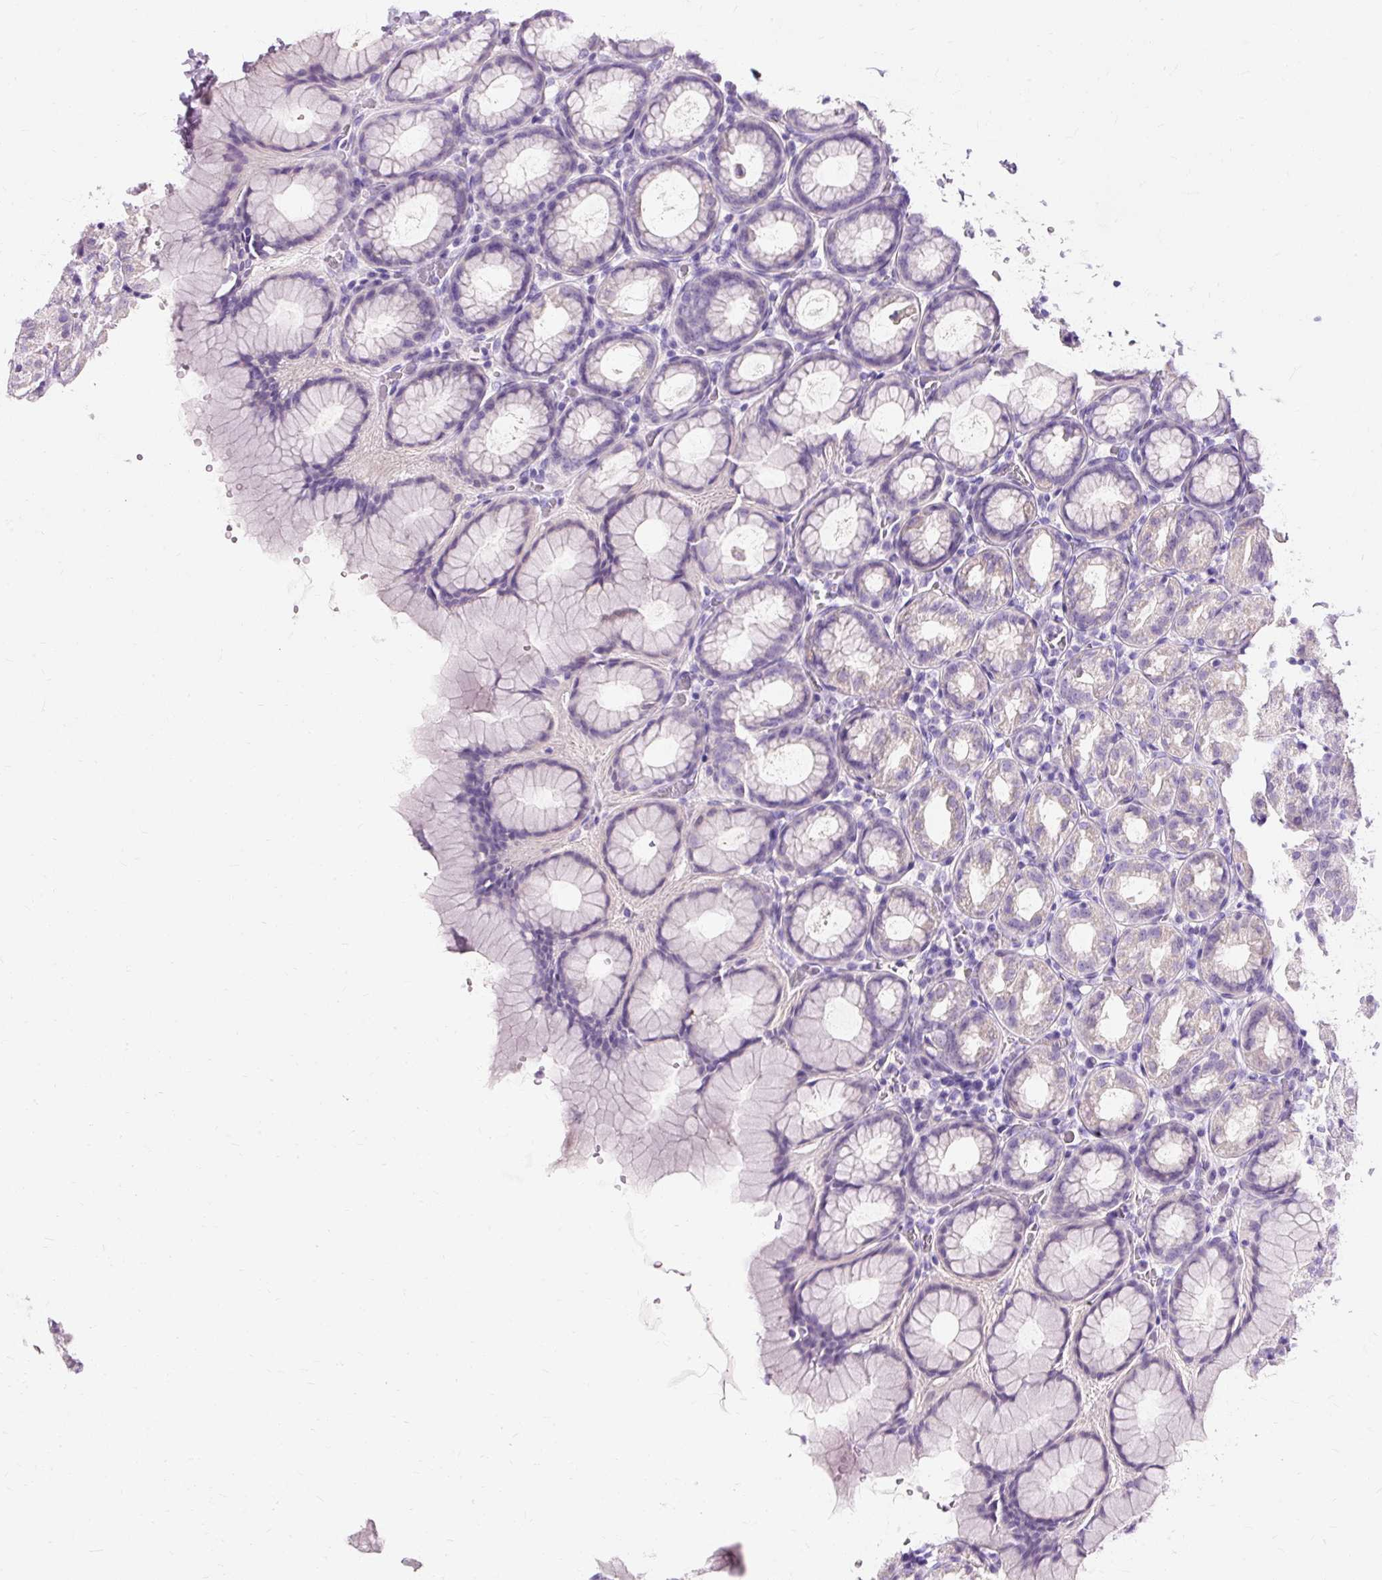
{"staining": {"intensity": "negative", "quantity": "none", "location": "none"}, "tissue": "stomach", "cell_type": "Glandular cells", "image_type": "normal", "snomed": [{"axis": "morphology", "description": "Normal tissue, NOS"}, {"axis": "topography", "description": "Stomach, upper"}], "caption": "Histopathology image shows no significant protein staining in glandular cells of benign stomach.", "gene": "CLDN25", "patient": {"sex": "female", "age": 81}}